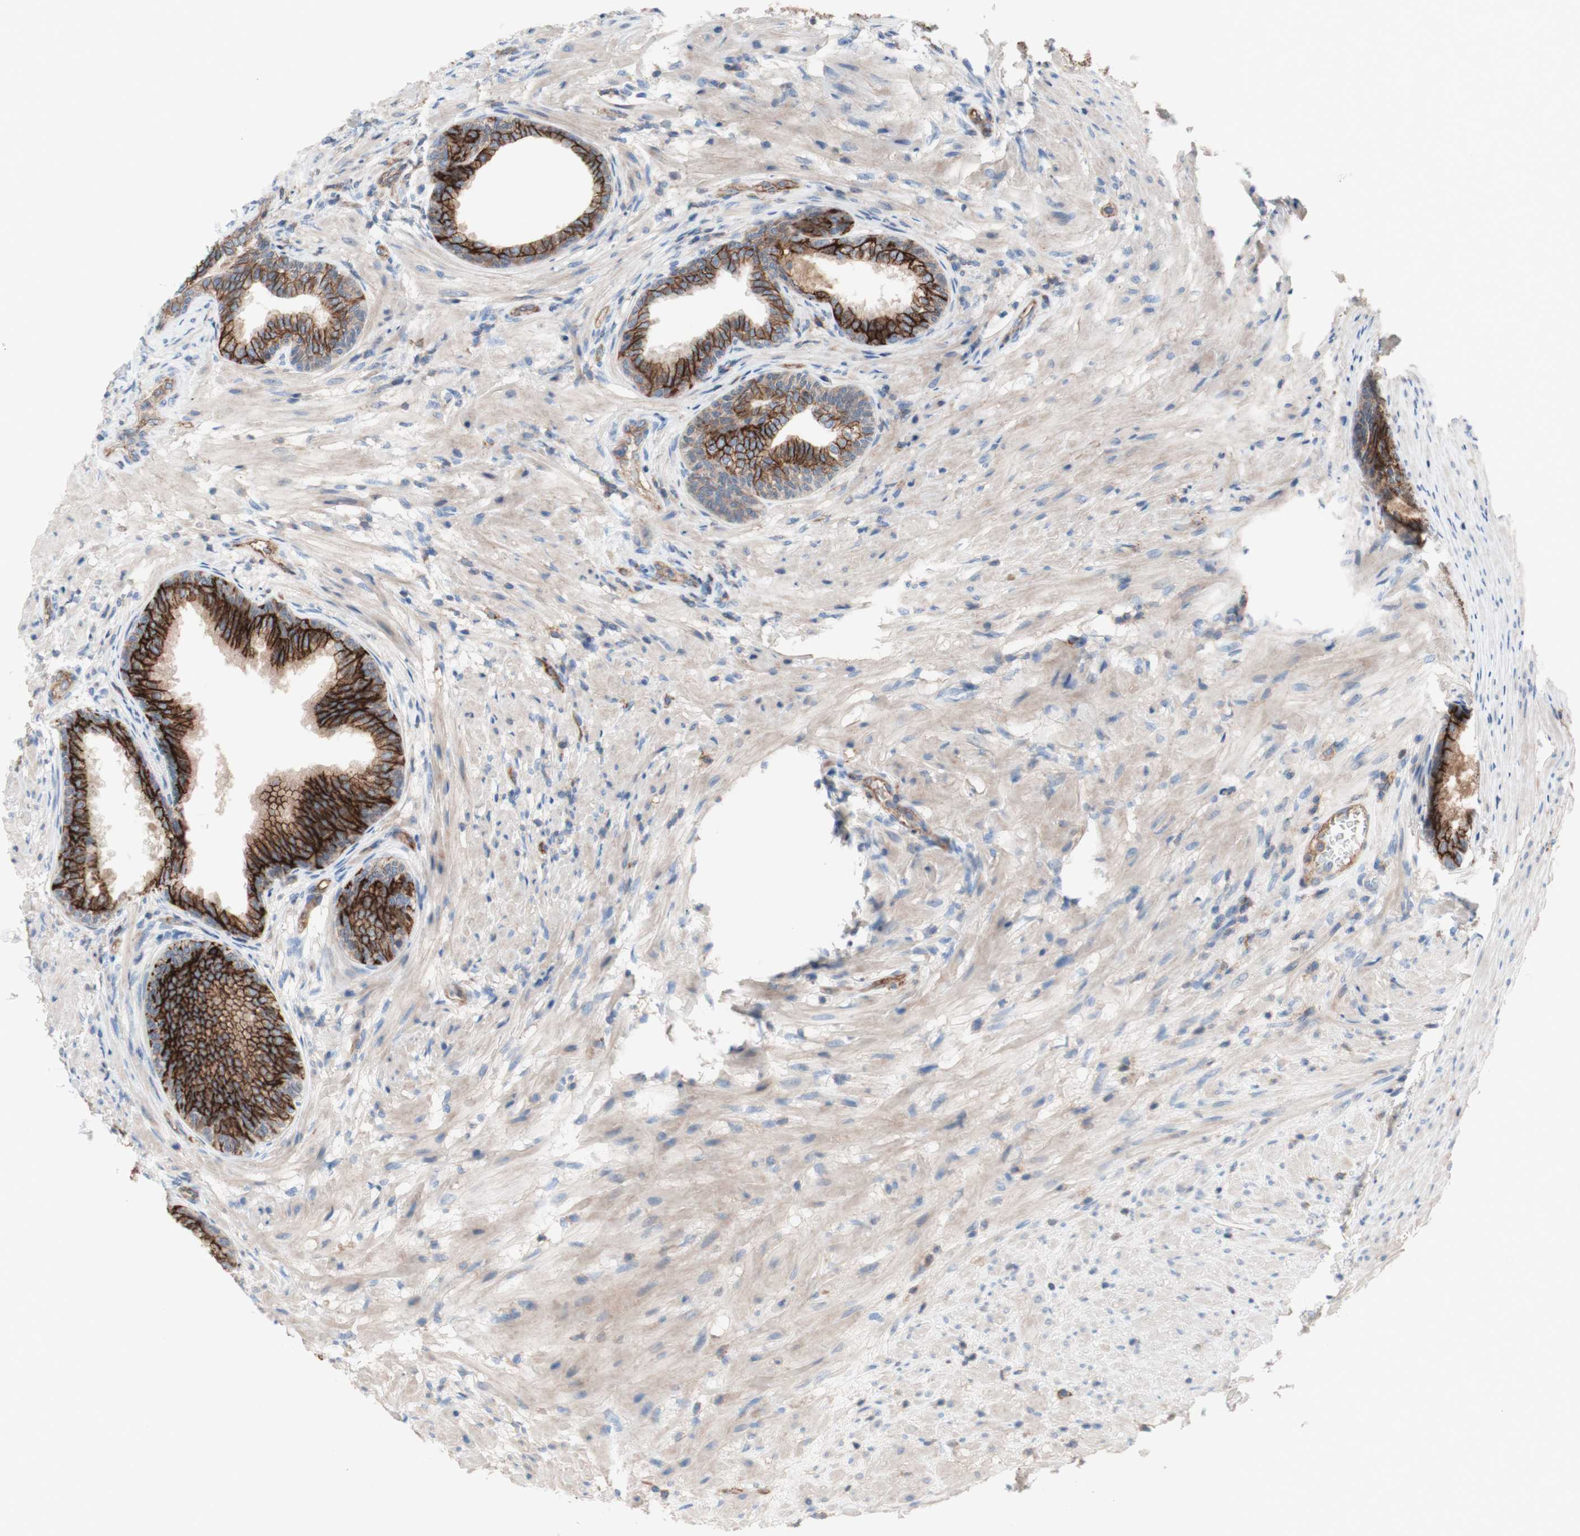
{"staining": {"intensity": "moderate", "quantity": ">75%", "location": "cytoplasmic/membranous"}, "tissue": "prostate", "cell_type": "Glandular cells", "image_type": "normal", "snomed": [{"axis": "morphology", "description": "Normal tissue, NOS"}, {"axis": "topography", "description": "Prostate"}], "caption": "Immunohistochemistry (IHC) histopathology image of benign prostate: human prostate stained using immunohistochemistry demonstrates medium levels of moderate protein expression localized specifically in the cytoplasmic/membranous of glandular cells, appearing as a cytoplasmic/membranous brown color.", "gene": "CD46", "patient": {"sex": "male", "age": 76}}